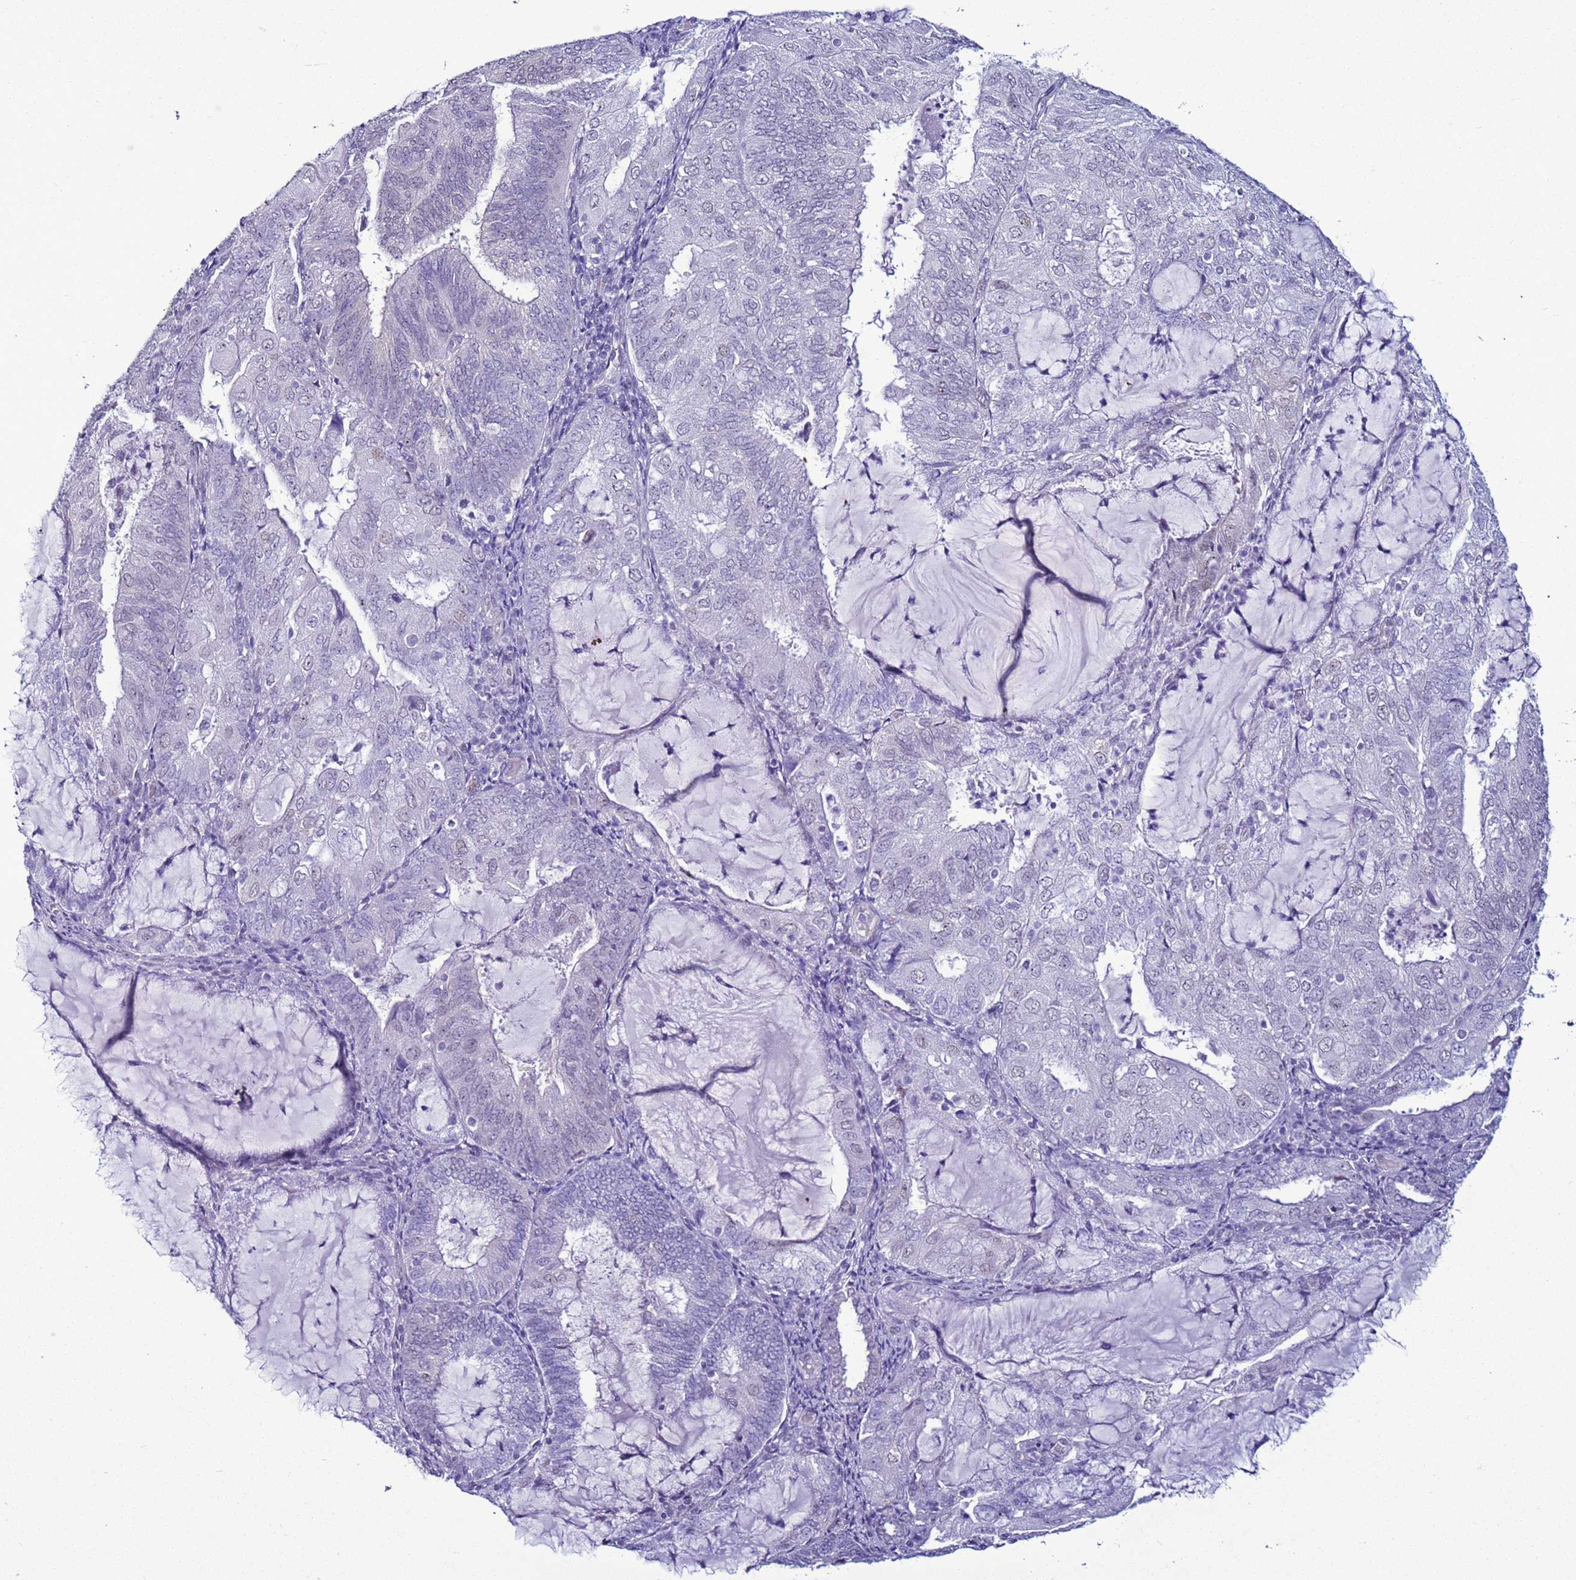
{"staining": {"intensity": "negative", "quantity": "none", "location": "none"}, "tissue": "endometrial cancer", "cell_type": "Tumor cells", "image_type": "cancer", "snomed": [{"axis": "morphology", "description": "Adenocarcinoma, NOS"}, {"axis": "topography", "description": "Endometrium"}], "caption": "Endometrial cancer (adenocarcinoma) was stained to show a protein in brown. There is no significant expression in tumor cells.", "gene": "LRRC10B", "patient": {"sex": "female", "age": 81}}